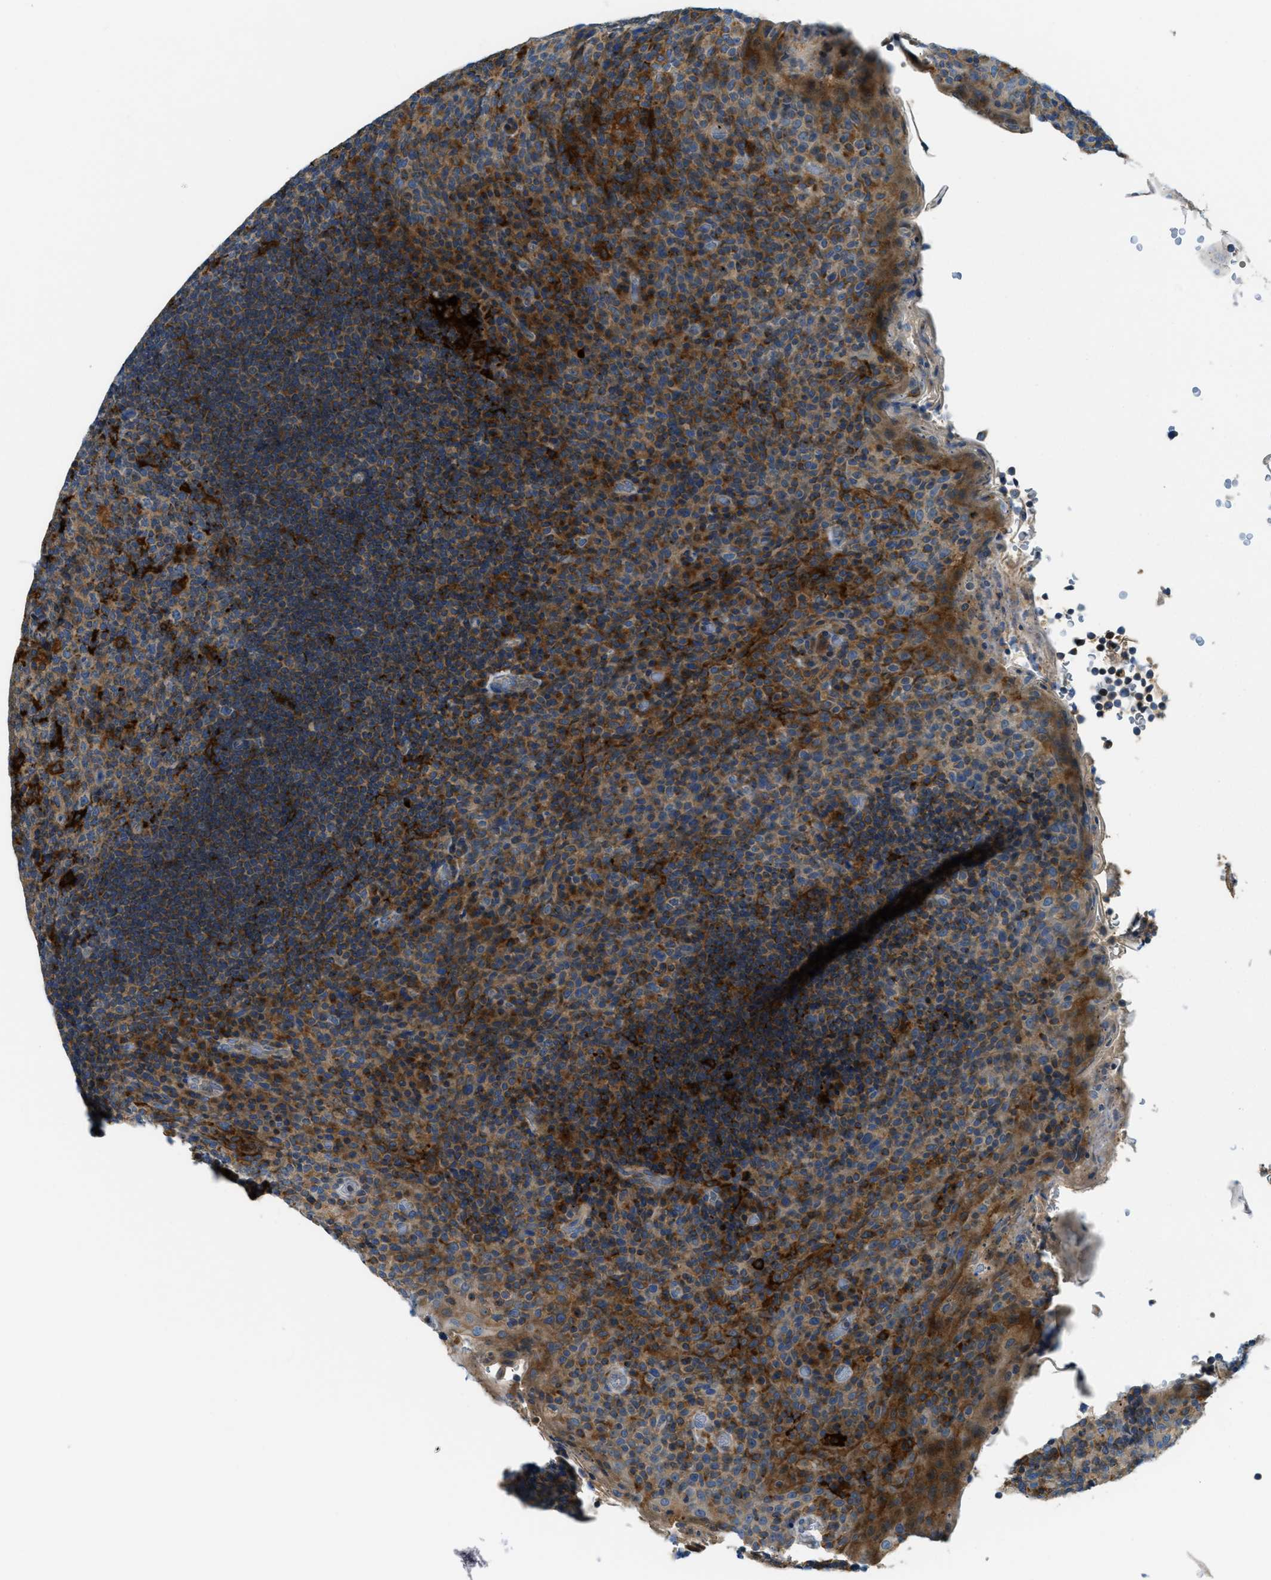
{"staining": {"intensity": "strong", "quantity": "<25%", "location": "cytoplasmic/membranous"}, "tissue": "tonsil", "cell_type": "Germinal center cells", "image_type": "normal", "snomed": [{"axis": "morphology", "description": "Normal tissue, NOS"}, {"axis": "topography", "description": "Tonsil"}], "caption": "Normal tonsil demonstrates strong cytoplasmic/membranous staining in approximately <25% of germinal center cells, visualized by immunohistochemistry.", "gene": "RFFL", "patient": {"sex": "male", "age": 17}}